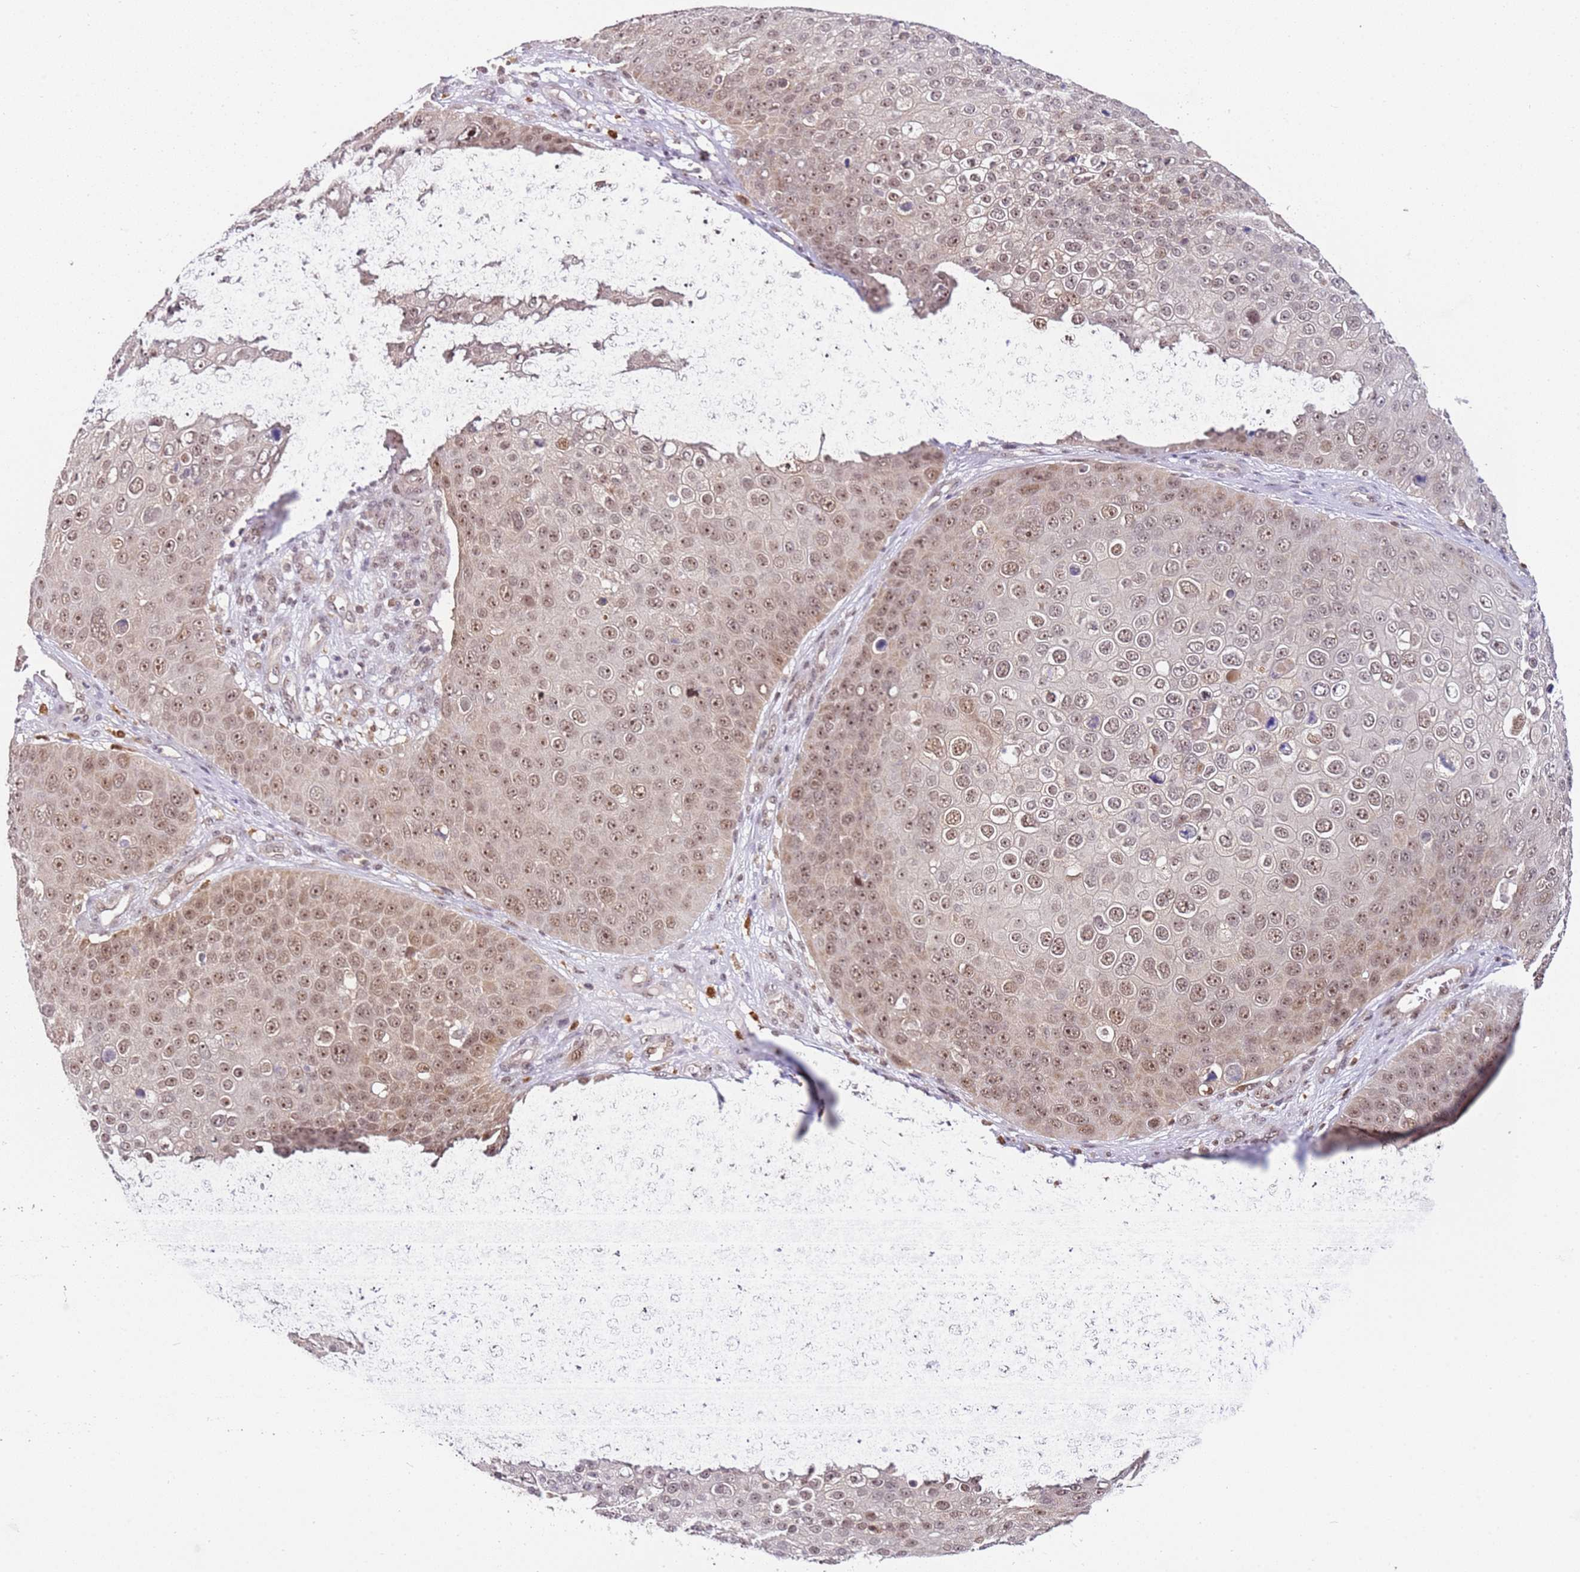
{"staining": {"intensity": "moderate", "quantity": ">75%", "location": "nuclear"}, "tissue": "skin cancer", "cell_type": "Tumor cells", "image_type": "cancer", "snomed": [{"axis": "morphology", "description": "Squamous cell carcinoma, NOS"}, {"axis": "topography", "description": "Skin"}], "caption": "High-magnification brightfield microscopy of skin cancer stained with DAB (3,3'-diaminobenzidine) (brown) and counterstained with hematoxylin (blue). tumor cells exhibit moderate nuclear staining is appreciated in approximately>75% of cells.", "gene": "LGALSL", "patient": {"sex": "male", "age": 71}}